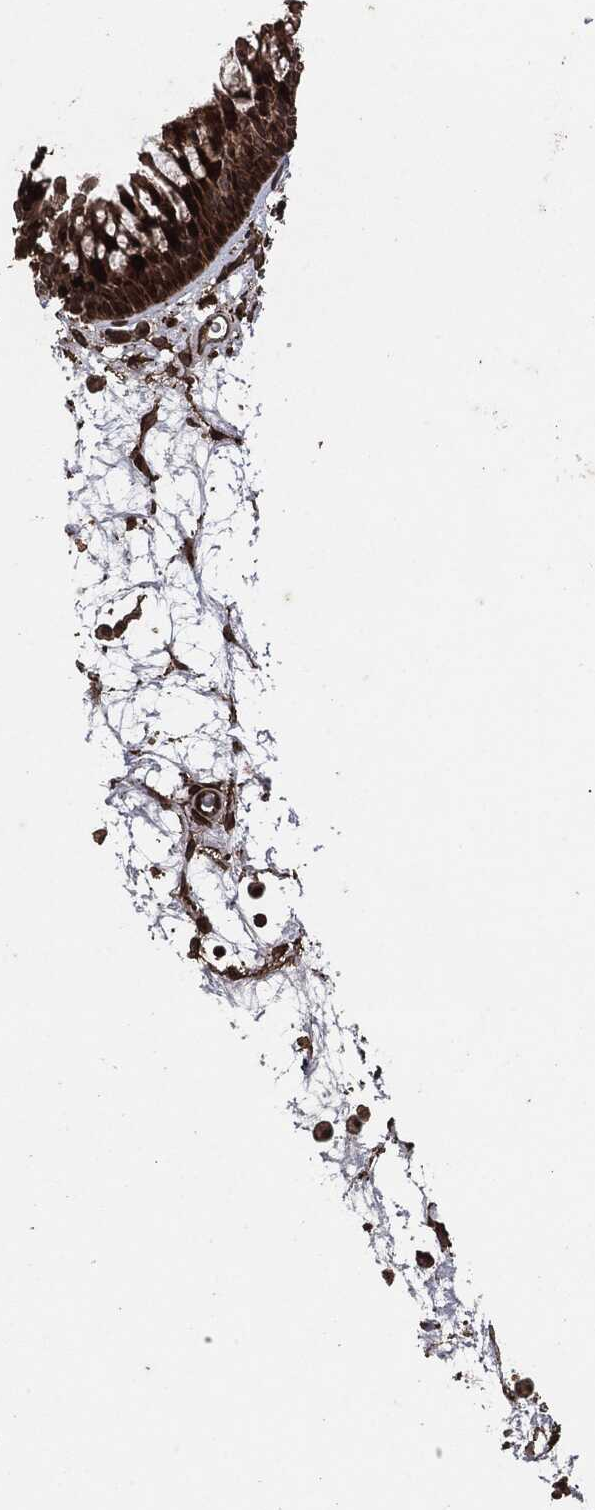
{"staining": {"intensity": "strong", "quantity": ">75%", "location": "cytoplasmic/membranous"}, "tissue": "nasopharynx", "cell_type": "Respiratory epithelial cells", "image_type": "normal", "snomed": [{"axis": "morphology", "description": "Normal tissue, NOS"}, {"axis": "topography", "description": "Nasopharynx"}], "caption": "The histopathology image reveals staining of normal nasopharynx, revealing strong cytoplasmic/membranous protein staining (brown color) within respiratory epithelial cells.", "gene": "IFIT1", "patient": {"sex": "male", "age": 58}}